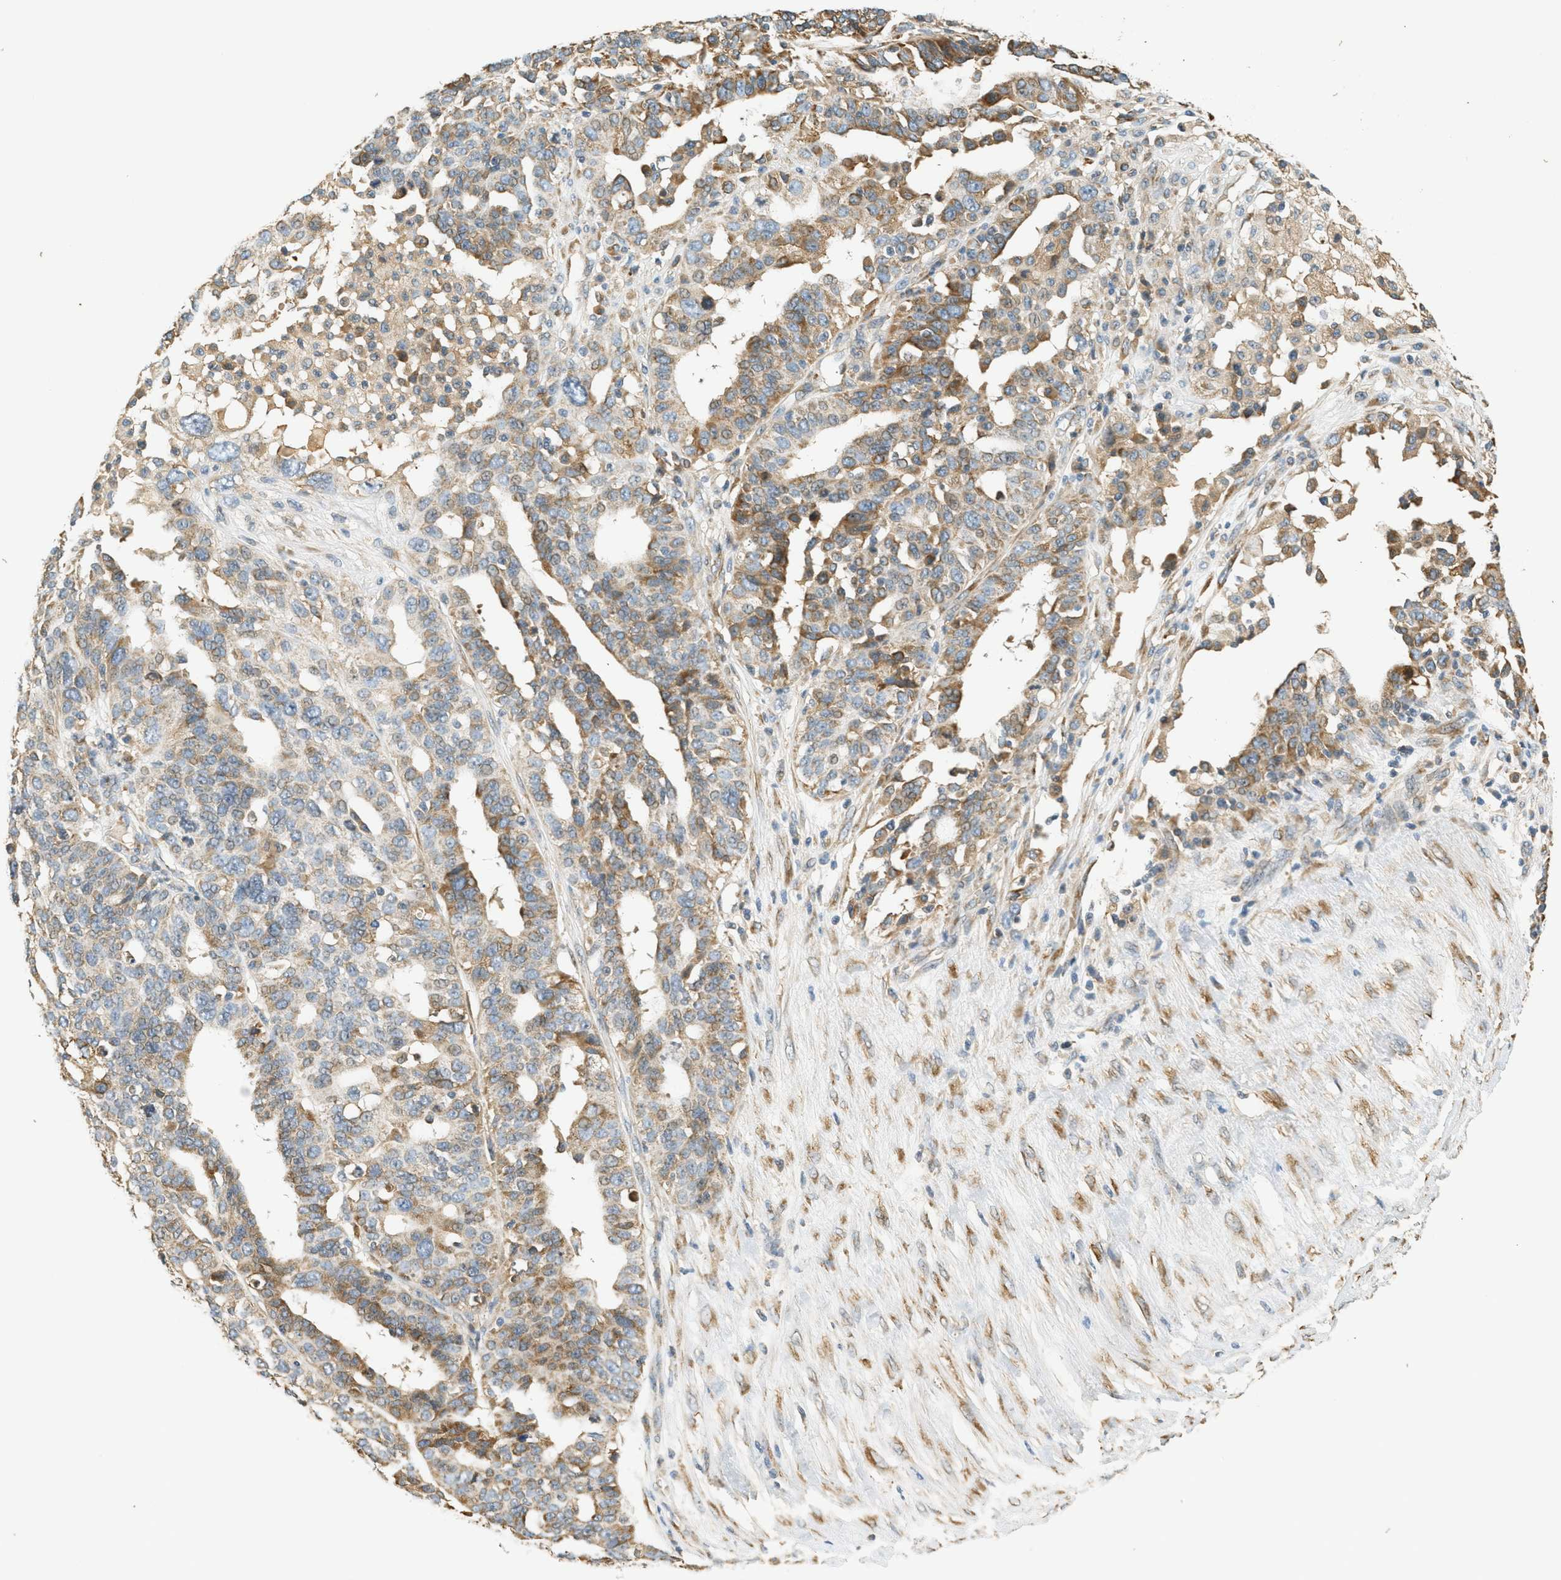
{"staining": {"intensity": "moderate", "quantity": "25%-75%", "location": "cytoplasmic/membranous"}, "tissue": "ovarian cancer", "cell_type": "Tumor cells", "image_type": "cancer", "snomed": [{"axis": "morphology", "description": "Cystadenocarcinoma, serous, NOS"}, {"axis": "topography", "description": "Ovary"}], "caption": "A medium amount of moderate cytoplasmic/membranous positivity is present in approximately 25%-75% of tumor cells in ovarian serous cystadenocarcinoma tissue. (Brightfield microscopy of DAB IHC at high magnification).", "gene": "PDK1", "patient": {"sex": "female", "age": 59}}